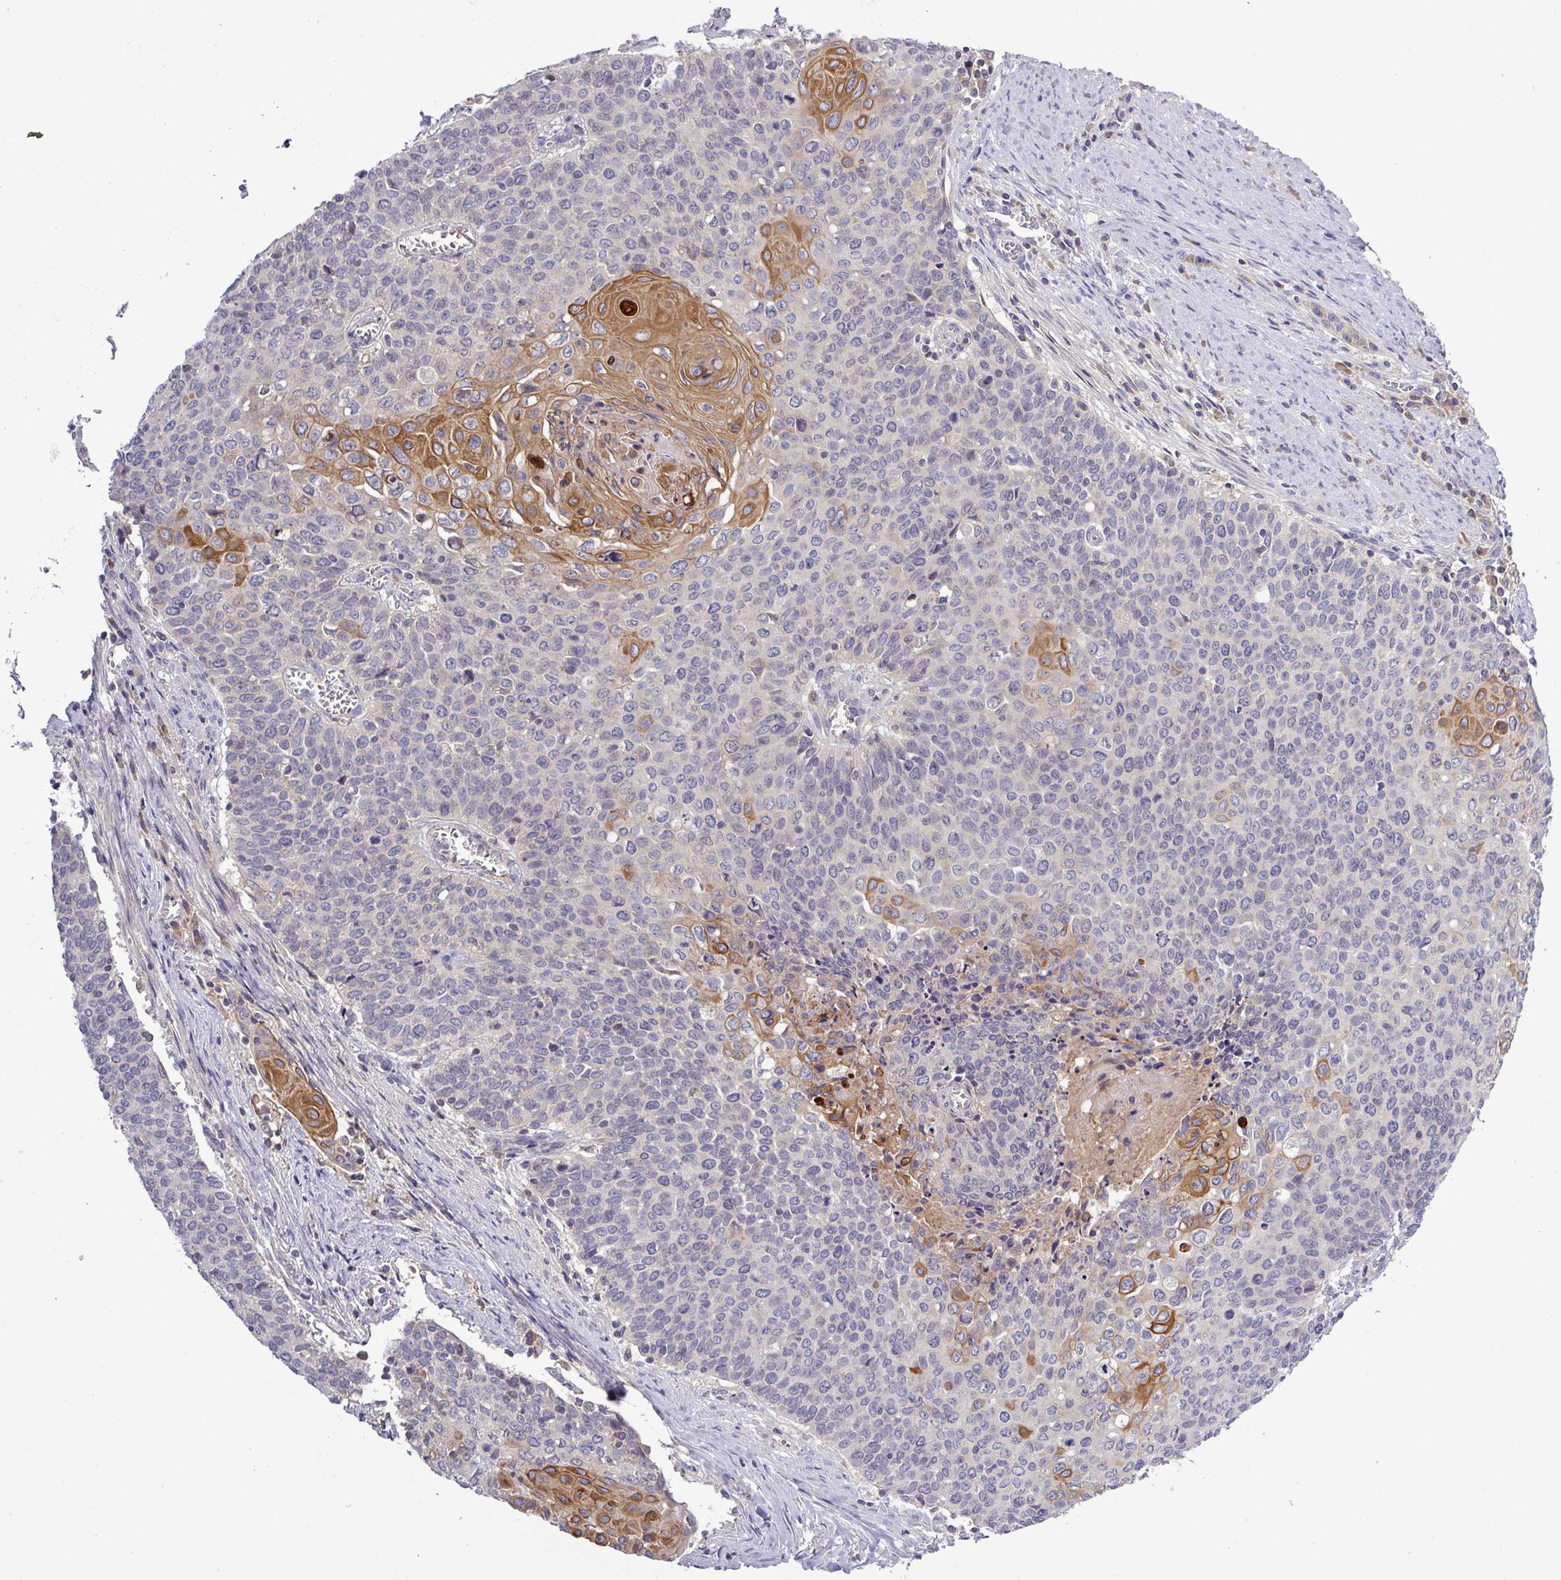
{"staining": {"intensity": "moderate", "quantity": "<25%", "location": "cytoplasmic/membranous"}, "tissue": "cervical cancer", "cell_type": "Tumor cells", "image_type": "cancer", "snomed": [{"axis": "morphology", "description": "Squamous cell carcinoma, NOS"}, {"axis": "topography", "description": "Cervix"}], "caption": "Immunohistochemistry (IHC) photomicrograph of neoplastic tissue: human cervical cancer (squamous cell carcinoma) stained using immunohistochemistry (IHC) demonstrates low levels of moderate protein expression localized specifically in the cytoplasmic/membranous of tumor cells, appearing as a cytoplasmic/membranous brown color.", "gene": "TMEM62", "patient": {"sex": "female", "age": 39}}